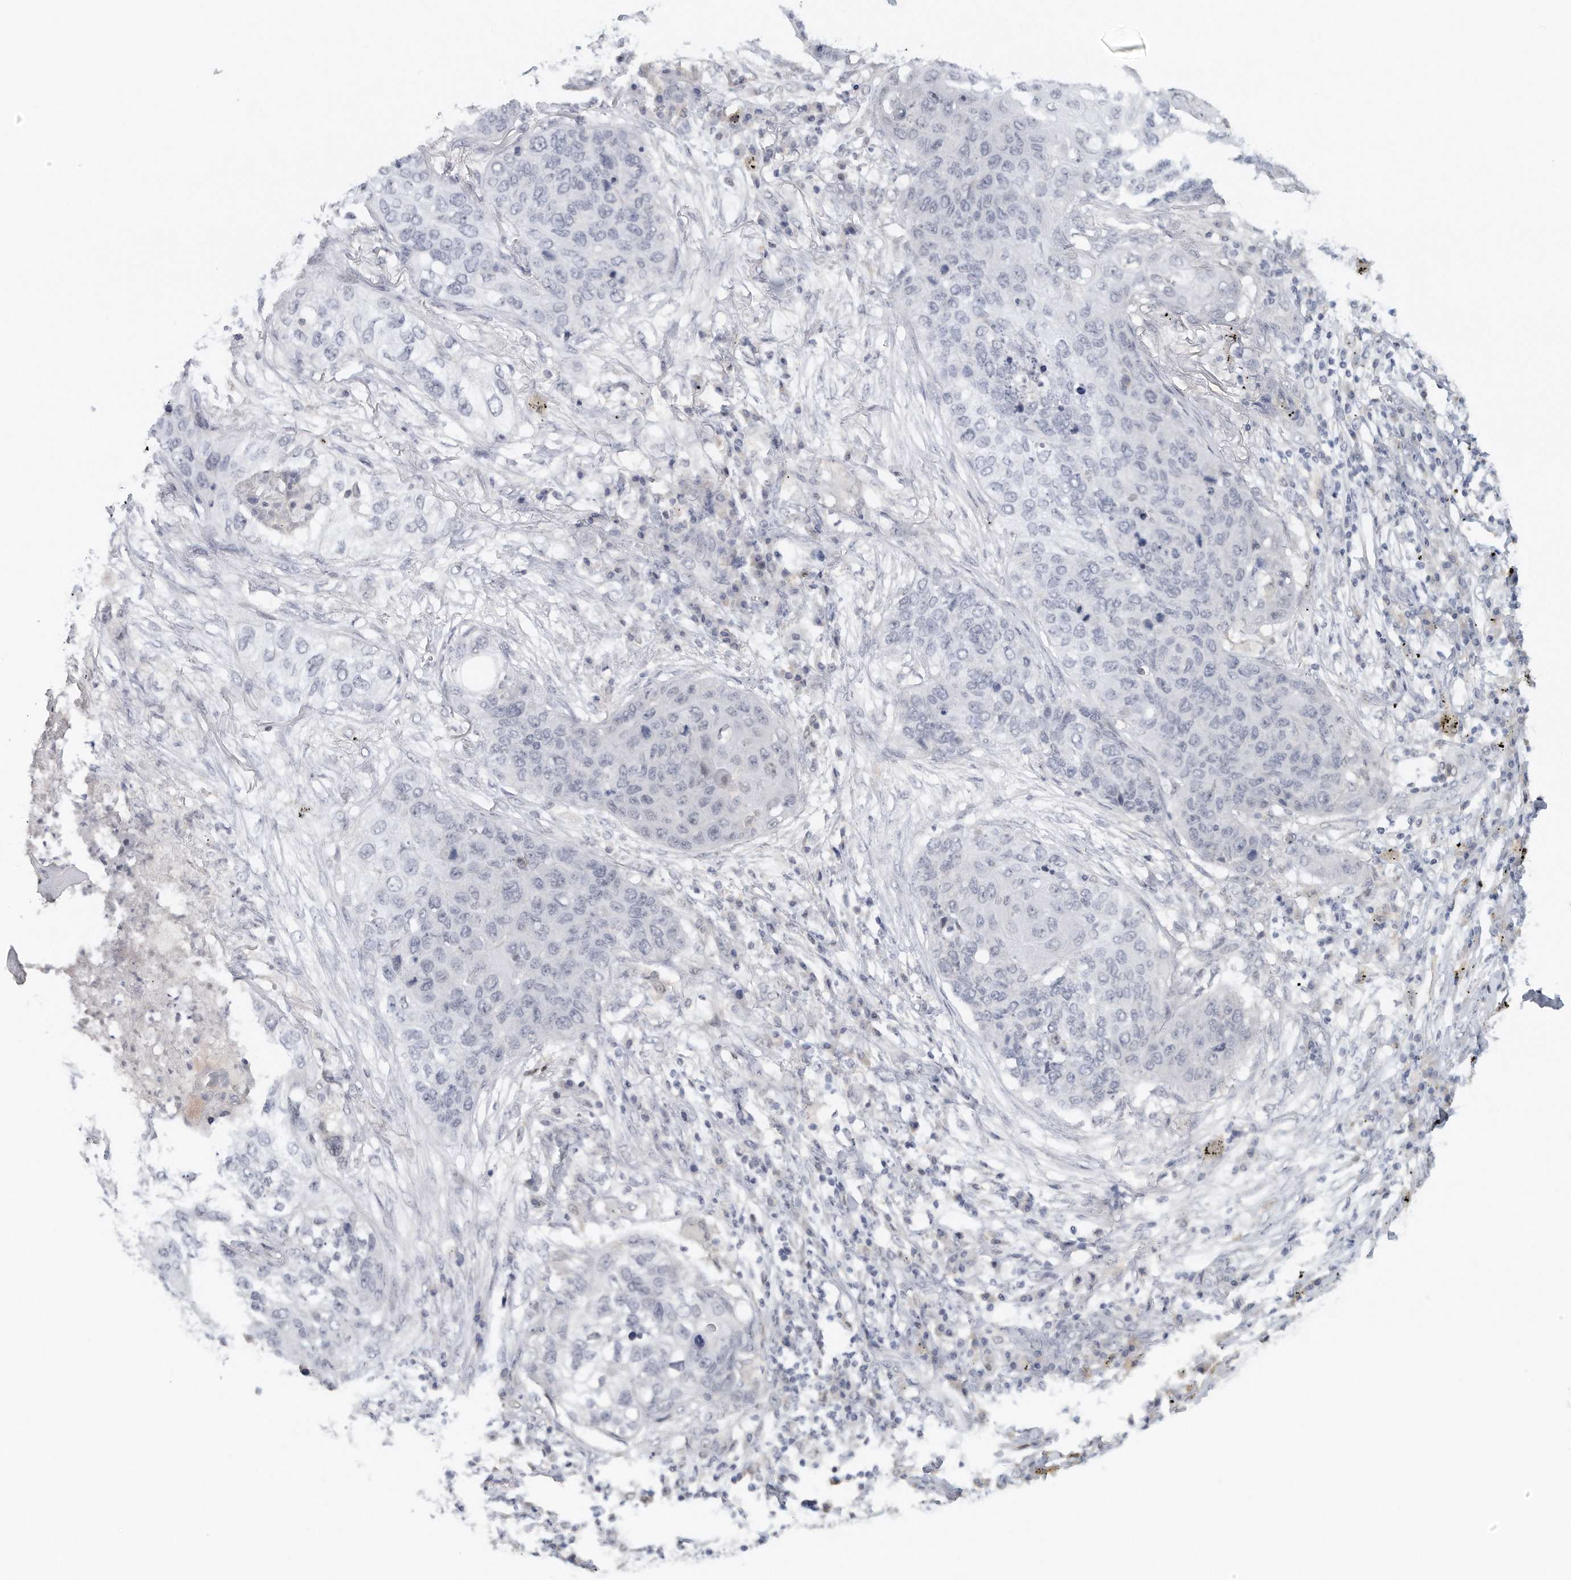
{"staining": {"intensity": "negative", "quantity": "none", "location": "none"}, "tissue": "lung cancer", "cell_type": "Tumor cells", "image_type": "cancer", "snomed": [{"axis": "morphology", "description": "Squamous cell carcinoma, NOS"}, {"axis": "topography", "description": "Lung"}], "caption": "Immunohistochemistry of lung cancer (squamous cell carcinoma) shows no positivity in tumor cells.", "gene": "DDX43", "patient": {"sex": "female", "age": 63}}